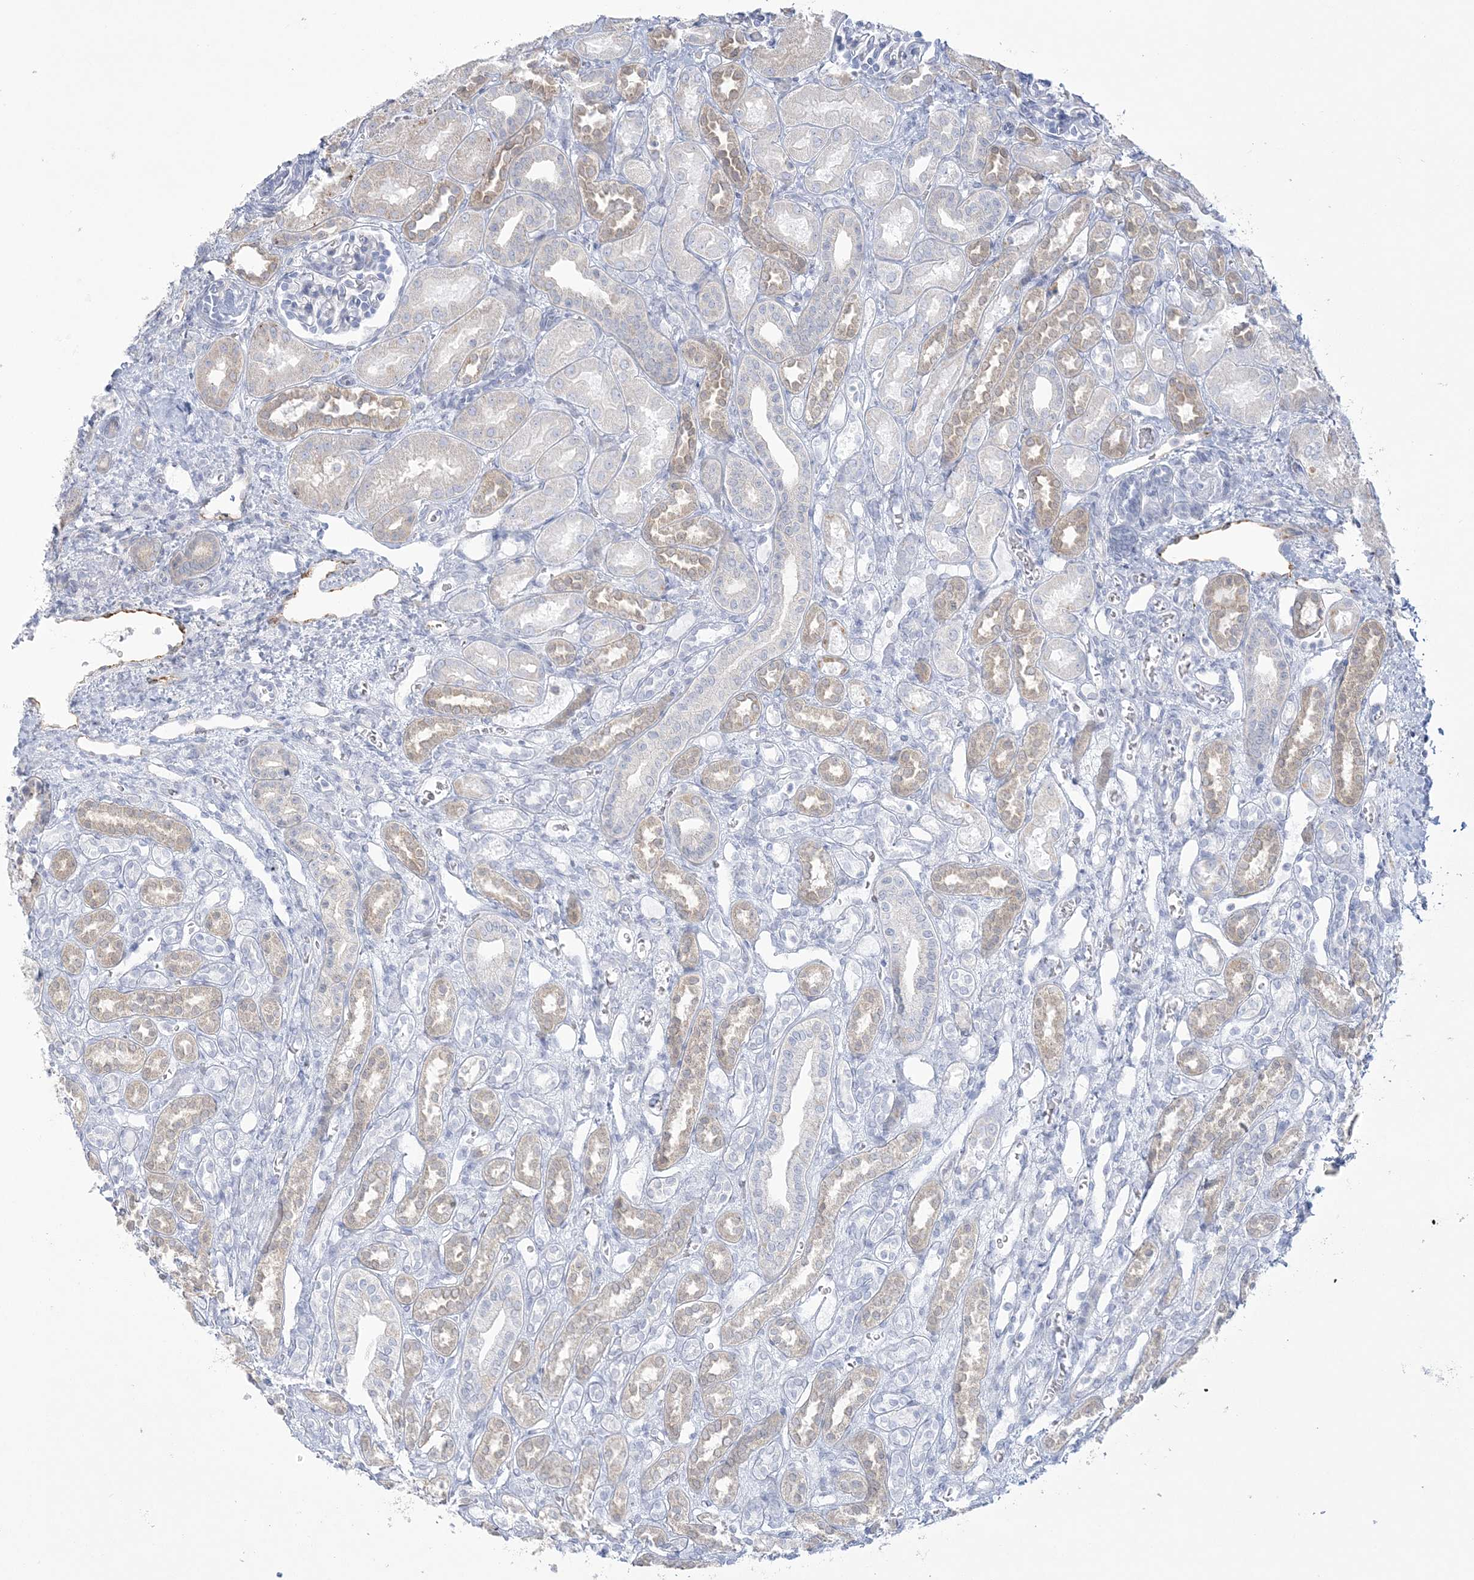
{"staining": {"intensity": "negative", "quantity": "none", "location": "none"}, "tissue": "kidney", "cell_type": "Cells in glomeruli", "image_type": "normal", "snomed": [{"axis": "morphology", "description": "Normal tissue, NOS"}, {"axis": "morphology", "description": "Neoplasm, malignant, NOS"}, {"axis": "topography", "description": "Kidney"}], "caption": "An immunohistochemistry image of normal kidney is shown. There is no staining in cells in glomeruli of kidney. (DAB immunohistochemistry, high magnification).", "gene": "ENSG00000288637", "patient": {"sex": "female", "age": 1}}